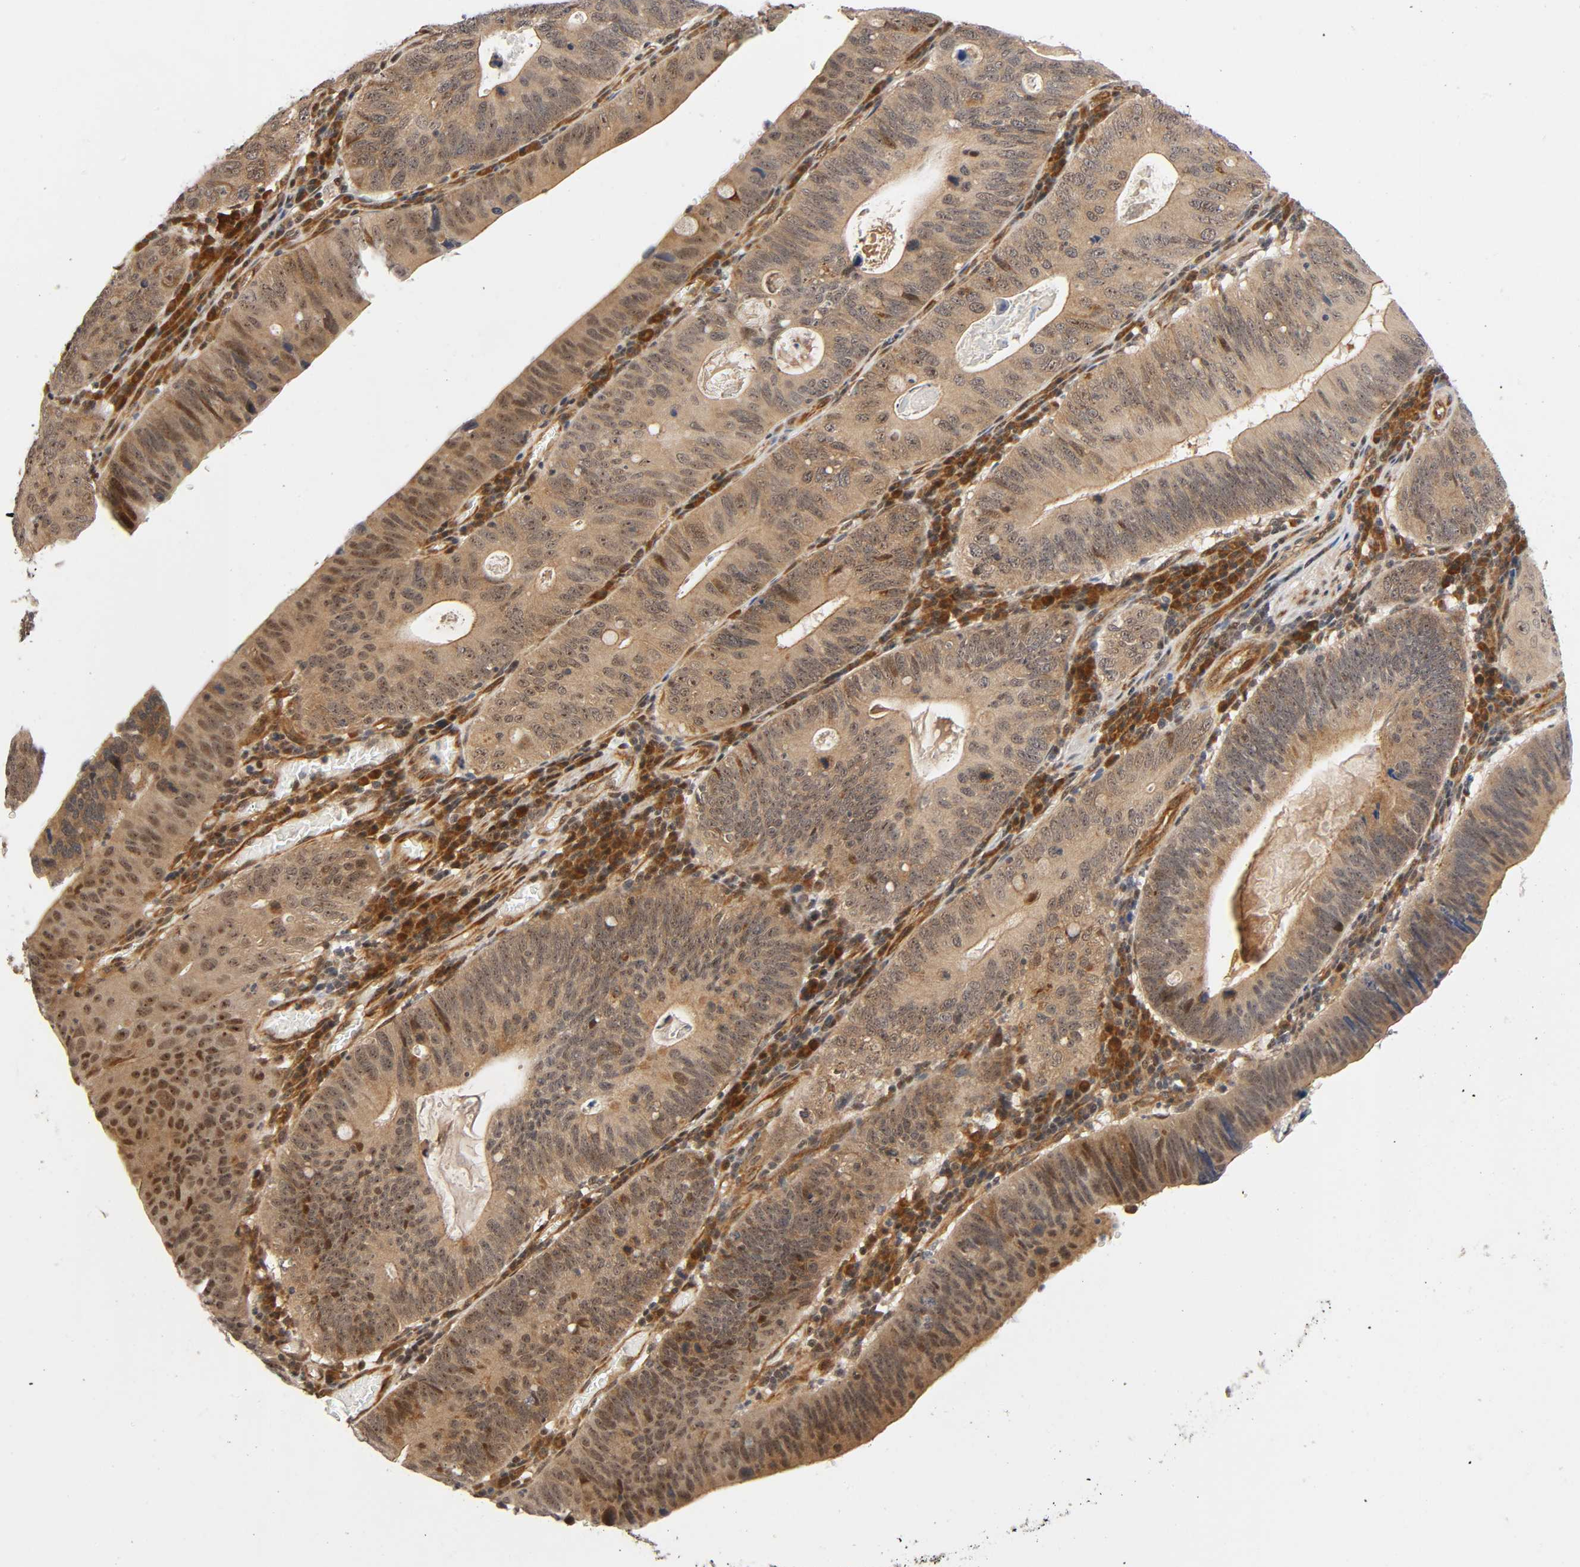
{"staining": {"intensity": "moderate", "quantity": ">75%", "location": "cytoplasmic/membranous"}, "tissue": "stomach cancer", "cell_type": "Tumor cells", "image_type": "cancer", "snomed": [{"axis": "morphology", "description": "Adenocarcinoma, NOS"}, {"axis": "topography", "description": "Stomach"}], "caption": "Protein staining displays moderate cytoplasmic/membranous expression in about >75% of tumor cells in adenocarcinoma (stomach).", "gene": "IQCJ-SCHIP1", "patient": {"sex": "male", "age": 59}}